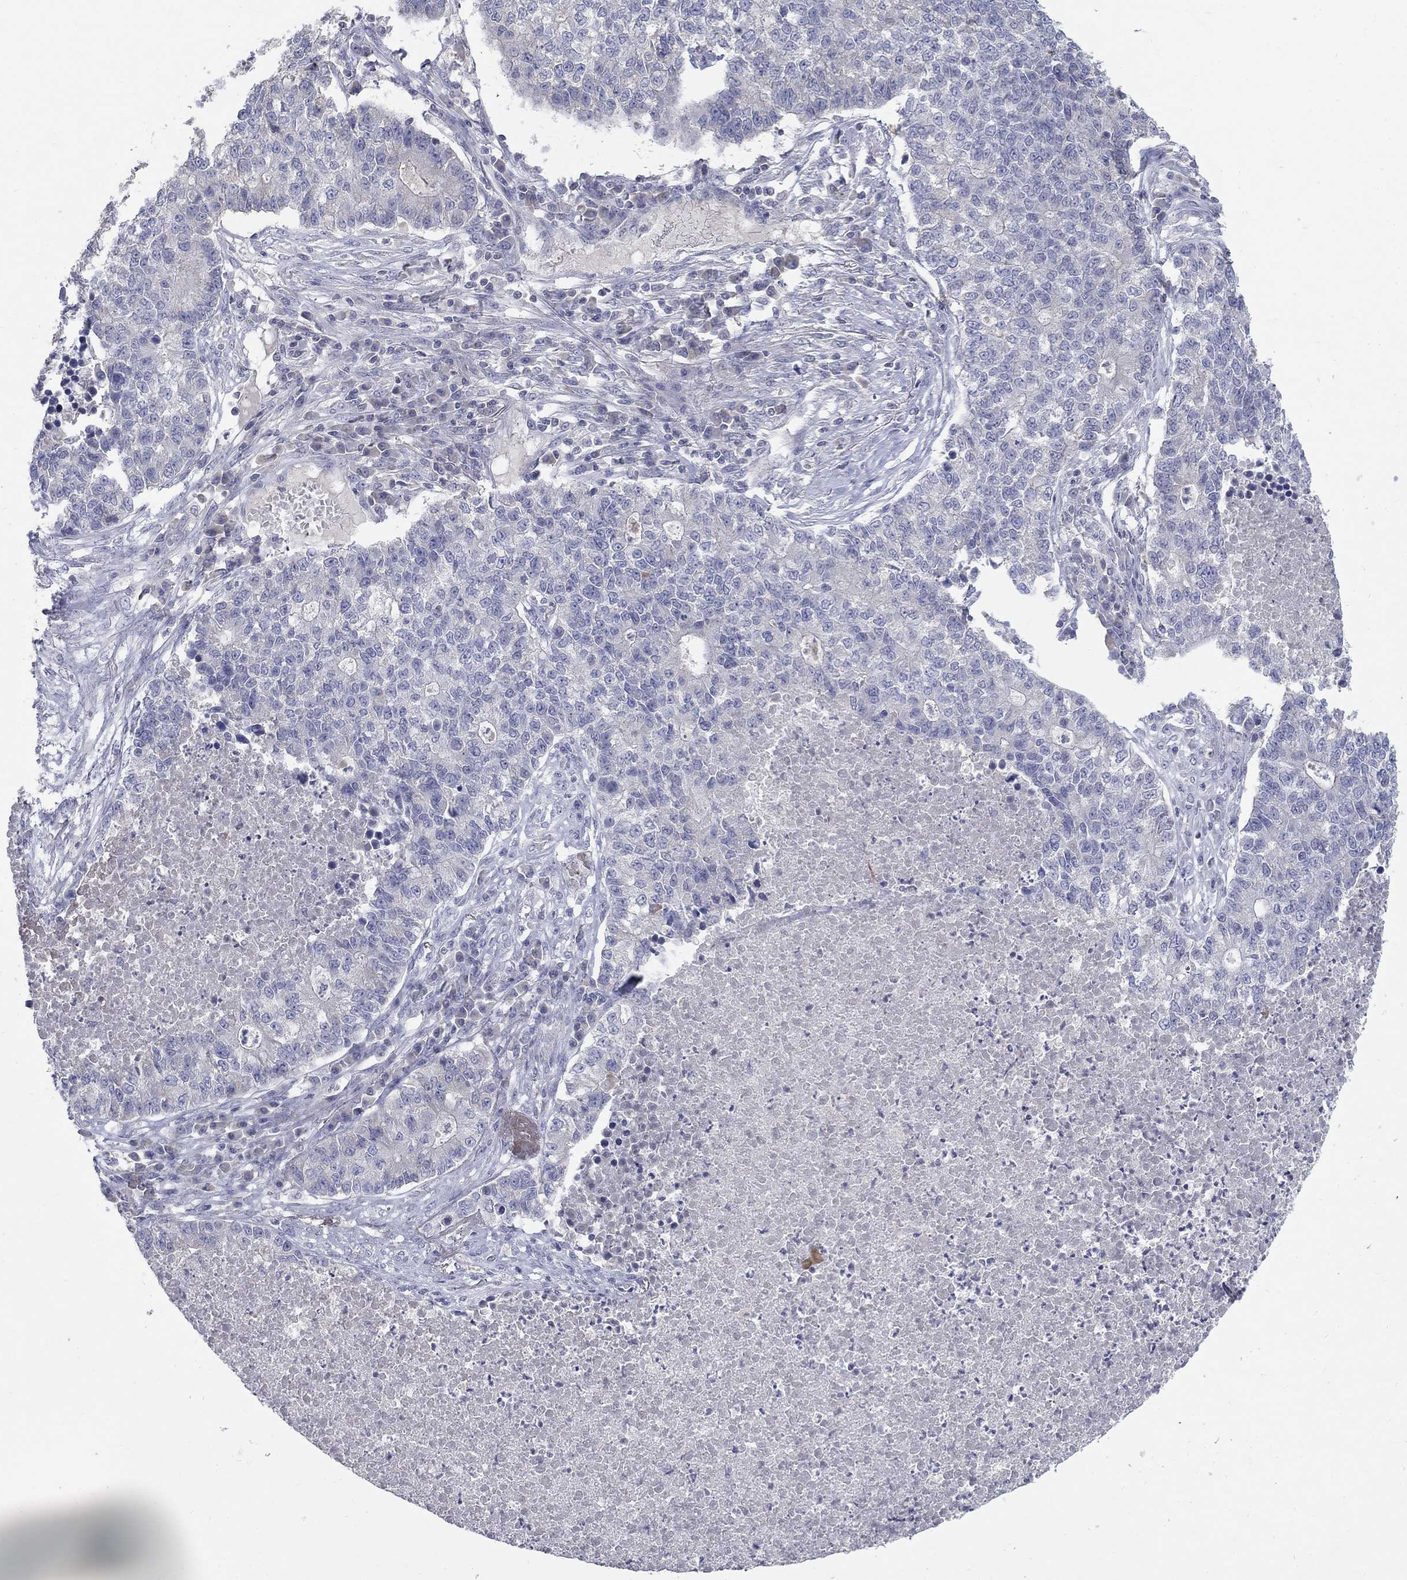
{"staining": {"intensity": "negative", "quantity": "none", "location": "none"}, "tissue": "lung cancer", "cell_type": "Tumor cells", "image_type": "cancer", "snomed": [{"axis": "morphology", "description": "Adenocarcinoma, NOS"}, {"axis": "topography", "description": "Lung"}], "caption": "Image shows no significant protein expression in tumor cells of lung cancer. Brightfield microscopy of immunohistochemistry (IHC) stained with DAB (brown) and hematoxylin (blue), captured at high magnification.", "gene": "PTH1R", "patient": {"sex": "male", "age": 57}}